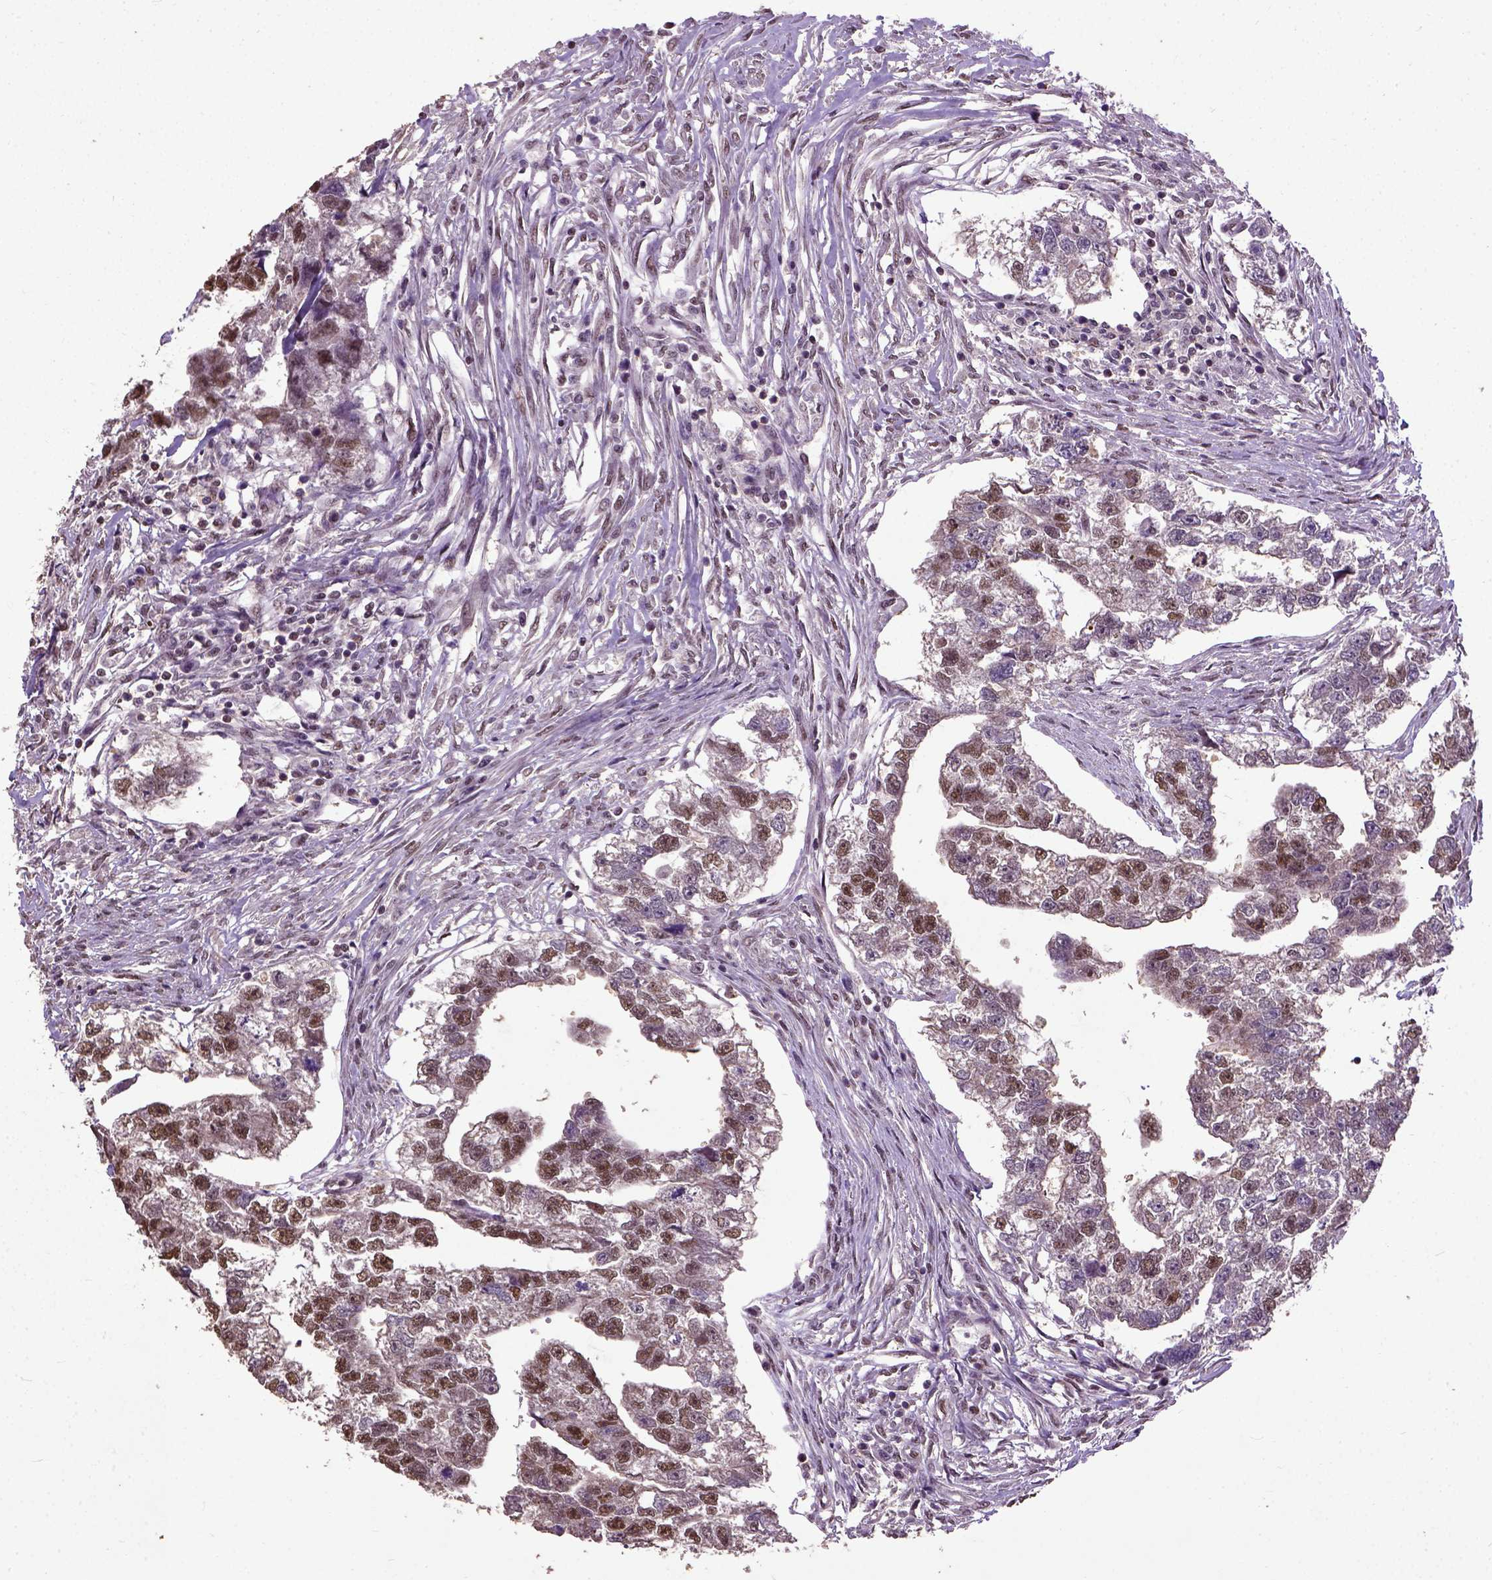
{"staining": {"intensity": "moderate", "quantity": "25%-75%", "location": "nuclear"}, "tissue": "testis cancer", "cell_type": "Tumor cells", "image_type": "cancer", "snomed": [{"axis": "morphology", "description": "Carcinoma, Embryonal, NOS"}, {"axis": "morphology", "description": "Teratoma, malignant, NOS"}, {"axis": "topography", "description": "Testis"}], "caption": "Immunohistochemical staining of teratoma (malignant) (testis) displays moderate nuclear protein staining in approximately 25%-75% of tumor cells.", "gene": "UBA3", "patient": {"sex": "male", "age": 44}}